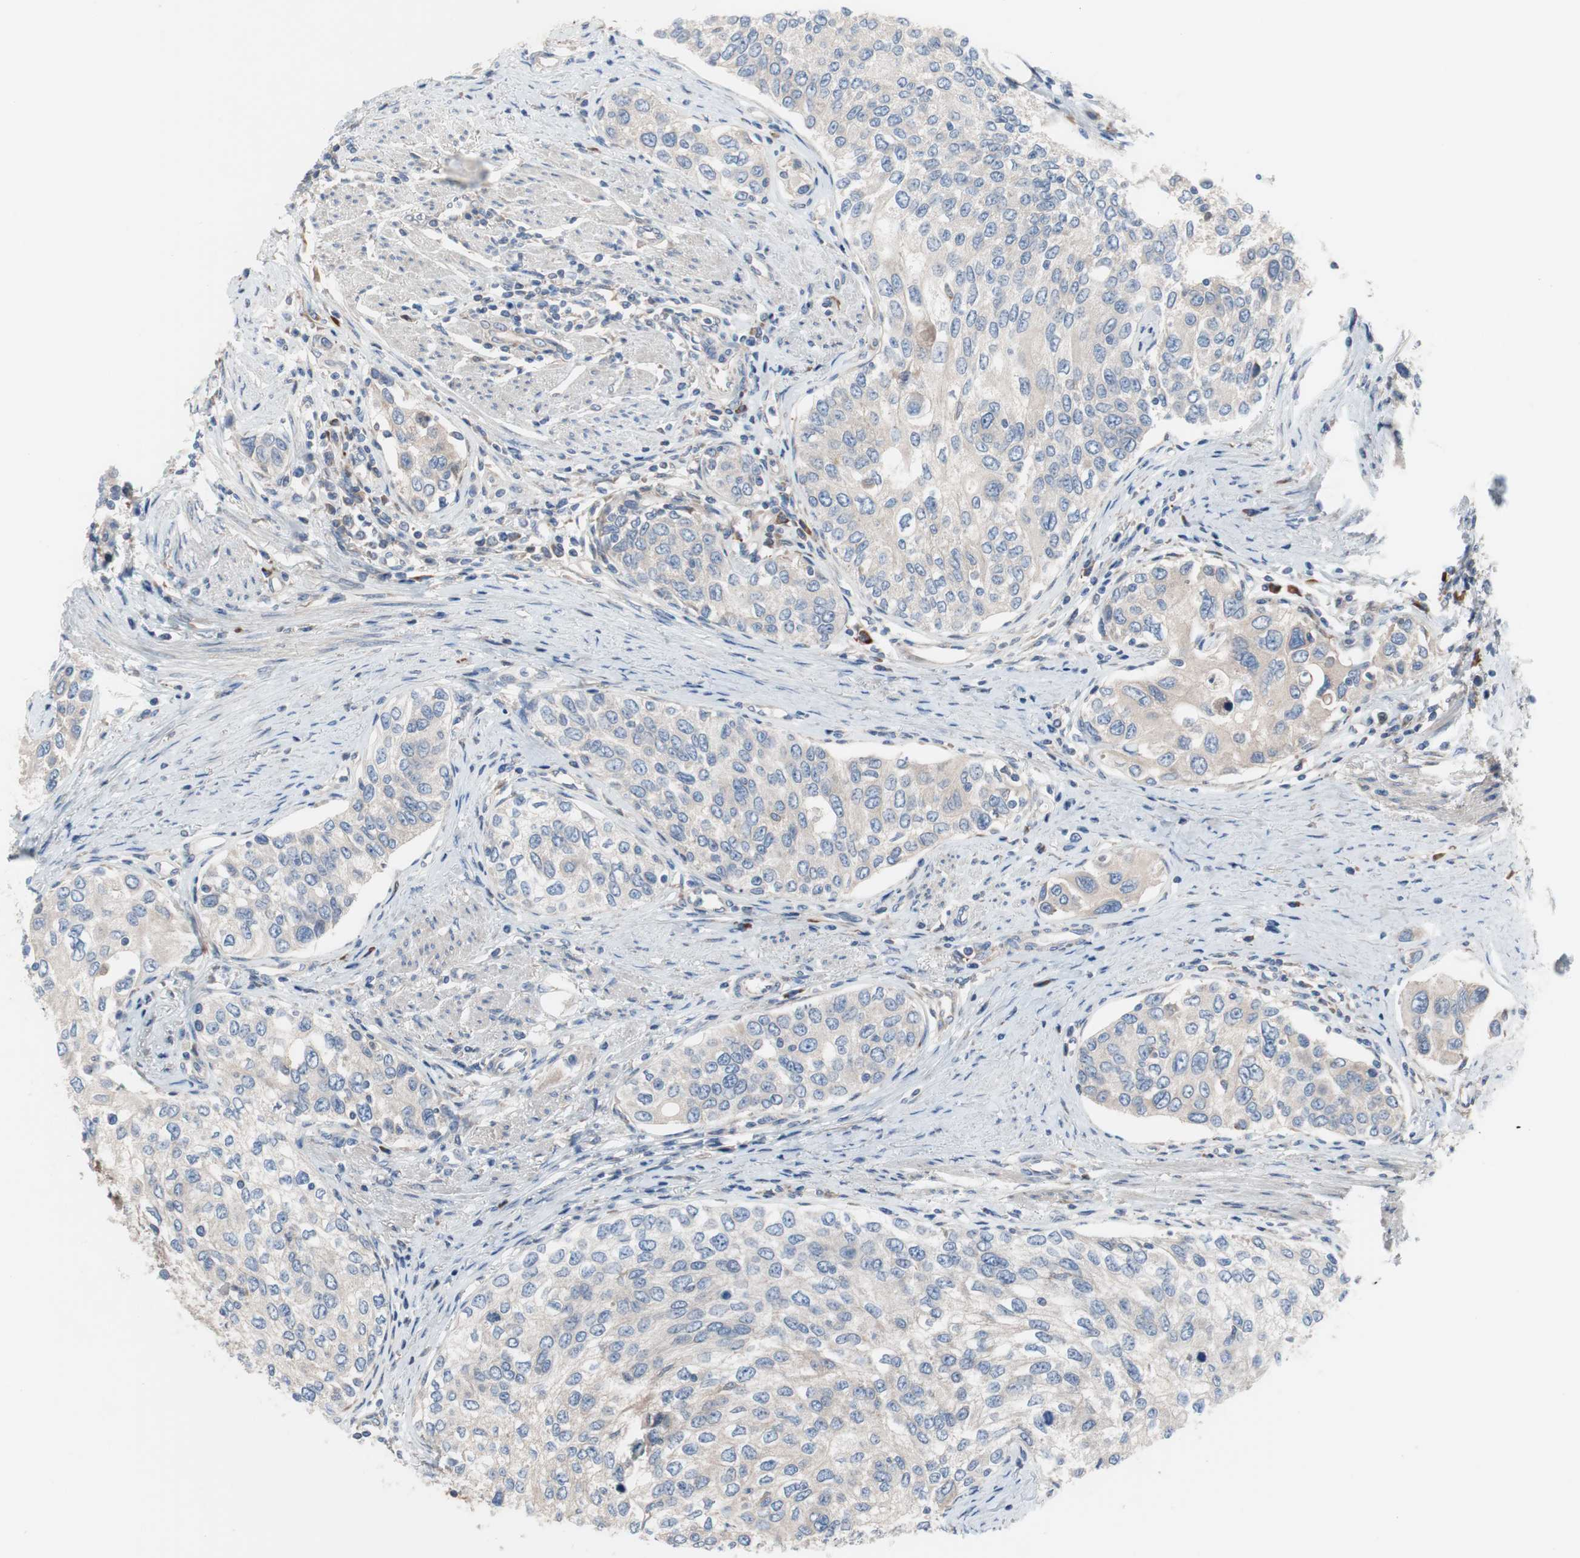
{"staining": {"intensity": "weak", "quantity": ">75%", "location": "cytoplasmic/membranous"}, "tissue": "urothelial cancer", "cell_type": "Tumor cells", "image_type": "cancer", "snomed": [{"axis": "morphology", "description": "Urothelial carcinoma, High grade"}, {"axis": "topography", "description": "Urinary bladder"}], "caption": "This is an image of immunohistochemistry staining of urothelial cancer, which shows weak staining in the cytoplasmic/membranous of tumor cells.", "gene": "KANSL1", "patient": {"sex": "female", "age": 56}}